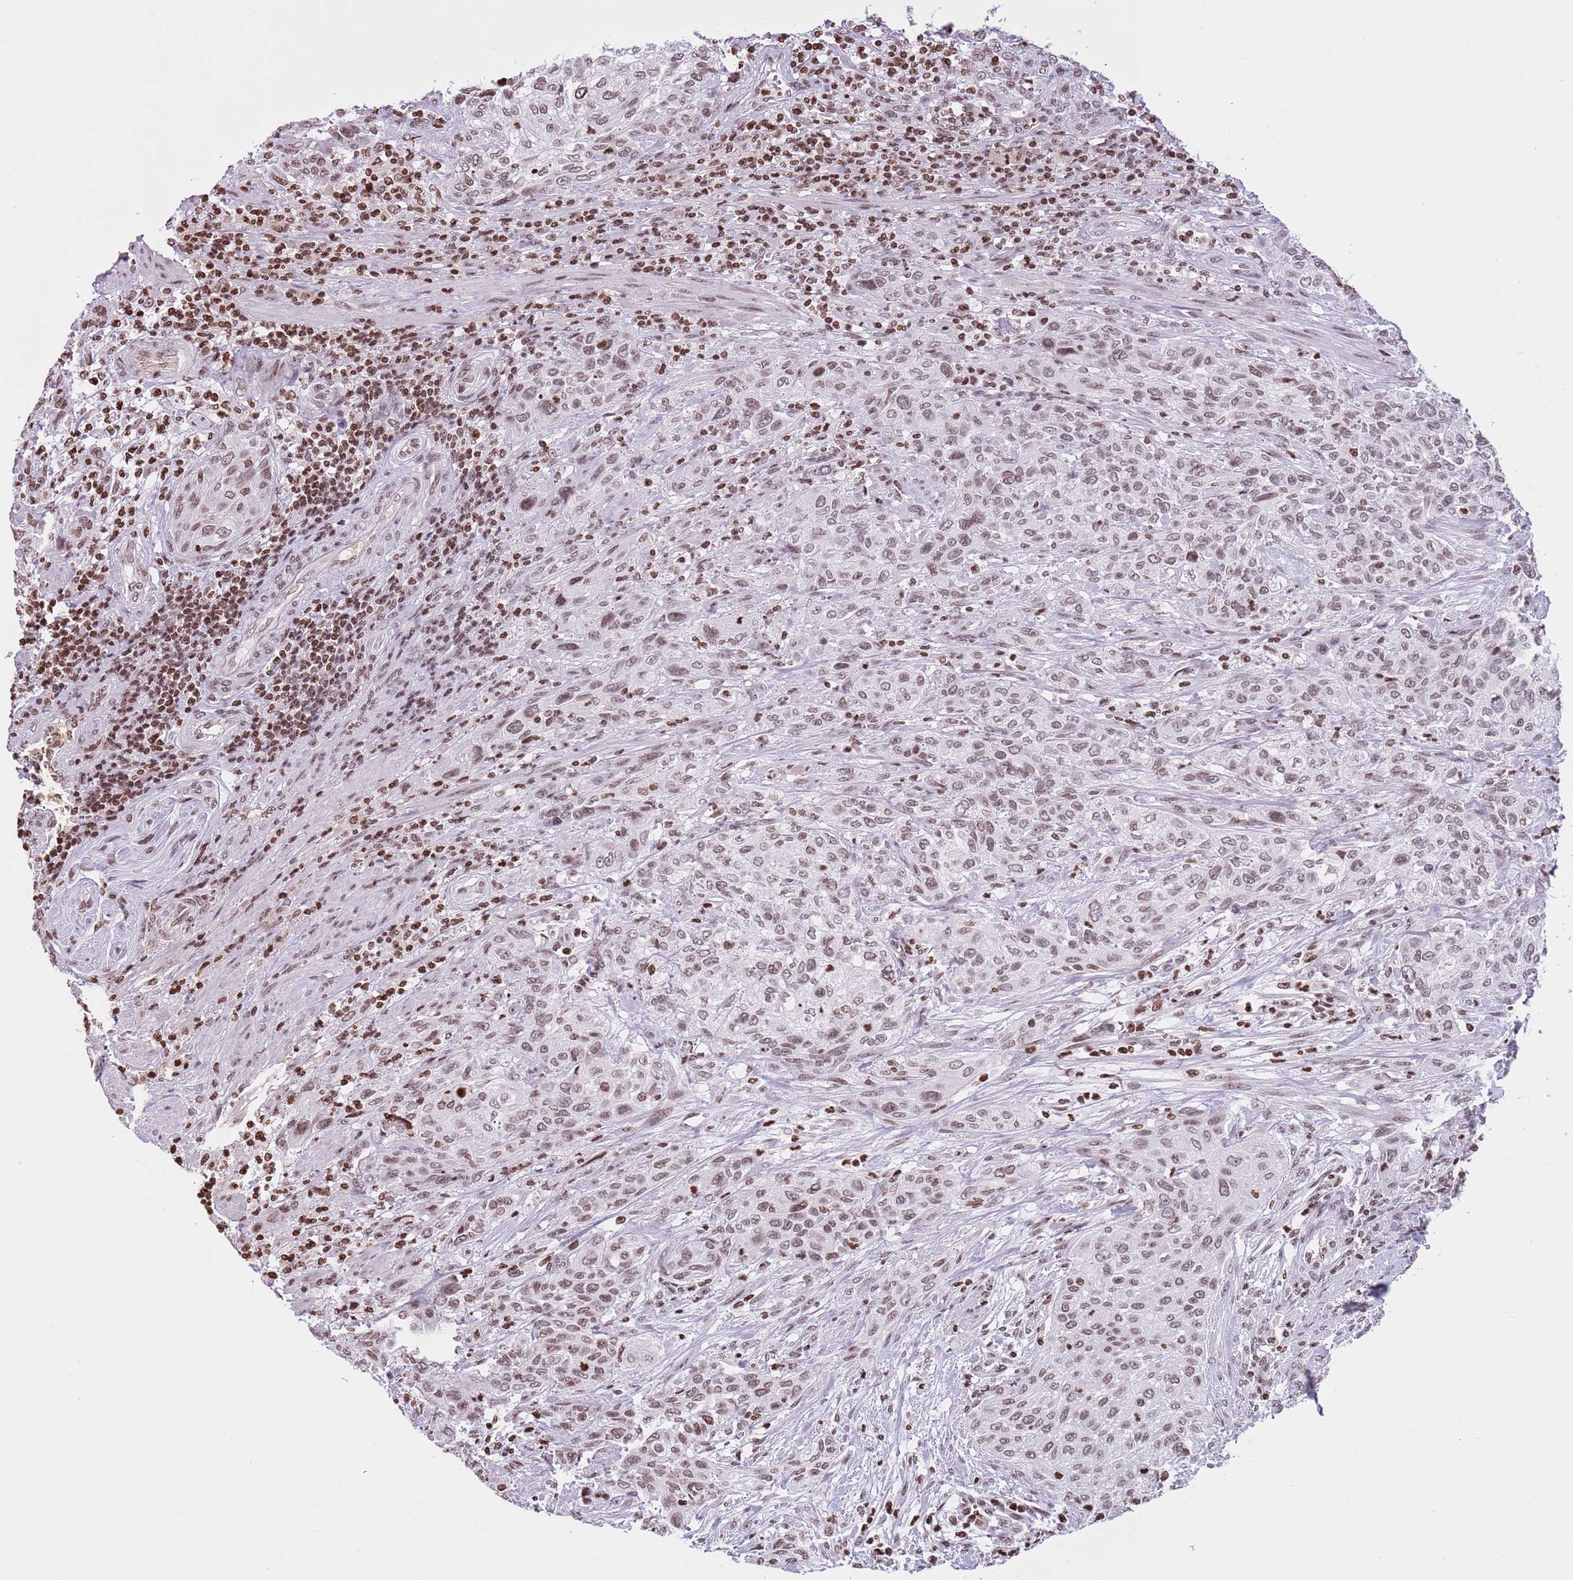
{"staining": {"intensity": "moderate", "quantity": ">75%", "location": "nuclear"}, "tissue": "urothelial cancer", "cell_type": "Tumor cells", "image_type": "cancer", "snomed": [{"axis": "morphology", "description": "Normal tissue, NOS"}, {"axis": "morphology", "description": "Urothelial carcinoma, NOS"}, {"axis": "topography", "description": "Urinary bladder"}, {"axis": "topography", "description": "Peripheral nerve tissue"}], "caption": "The micrograph reveals immunohistochemical staining of transitional cell carcinoma. There is moderate nuclear staining is present in approximately >75% of tumor cells.", "gene": "KPNA3", "patient": {"sex": "male", "age": 35}}